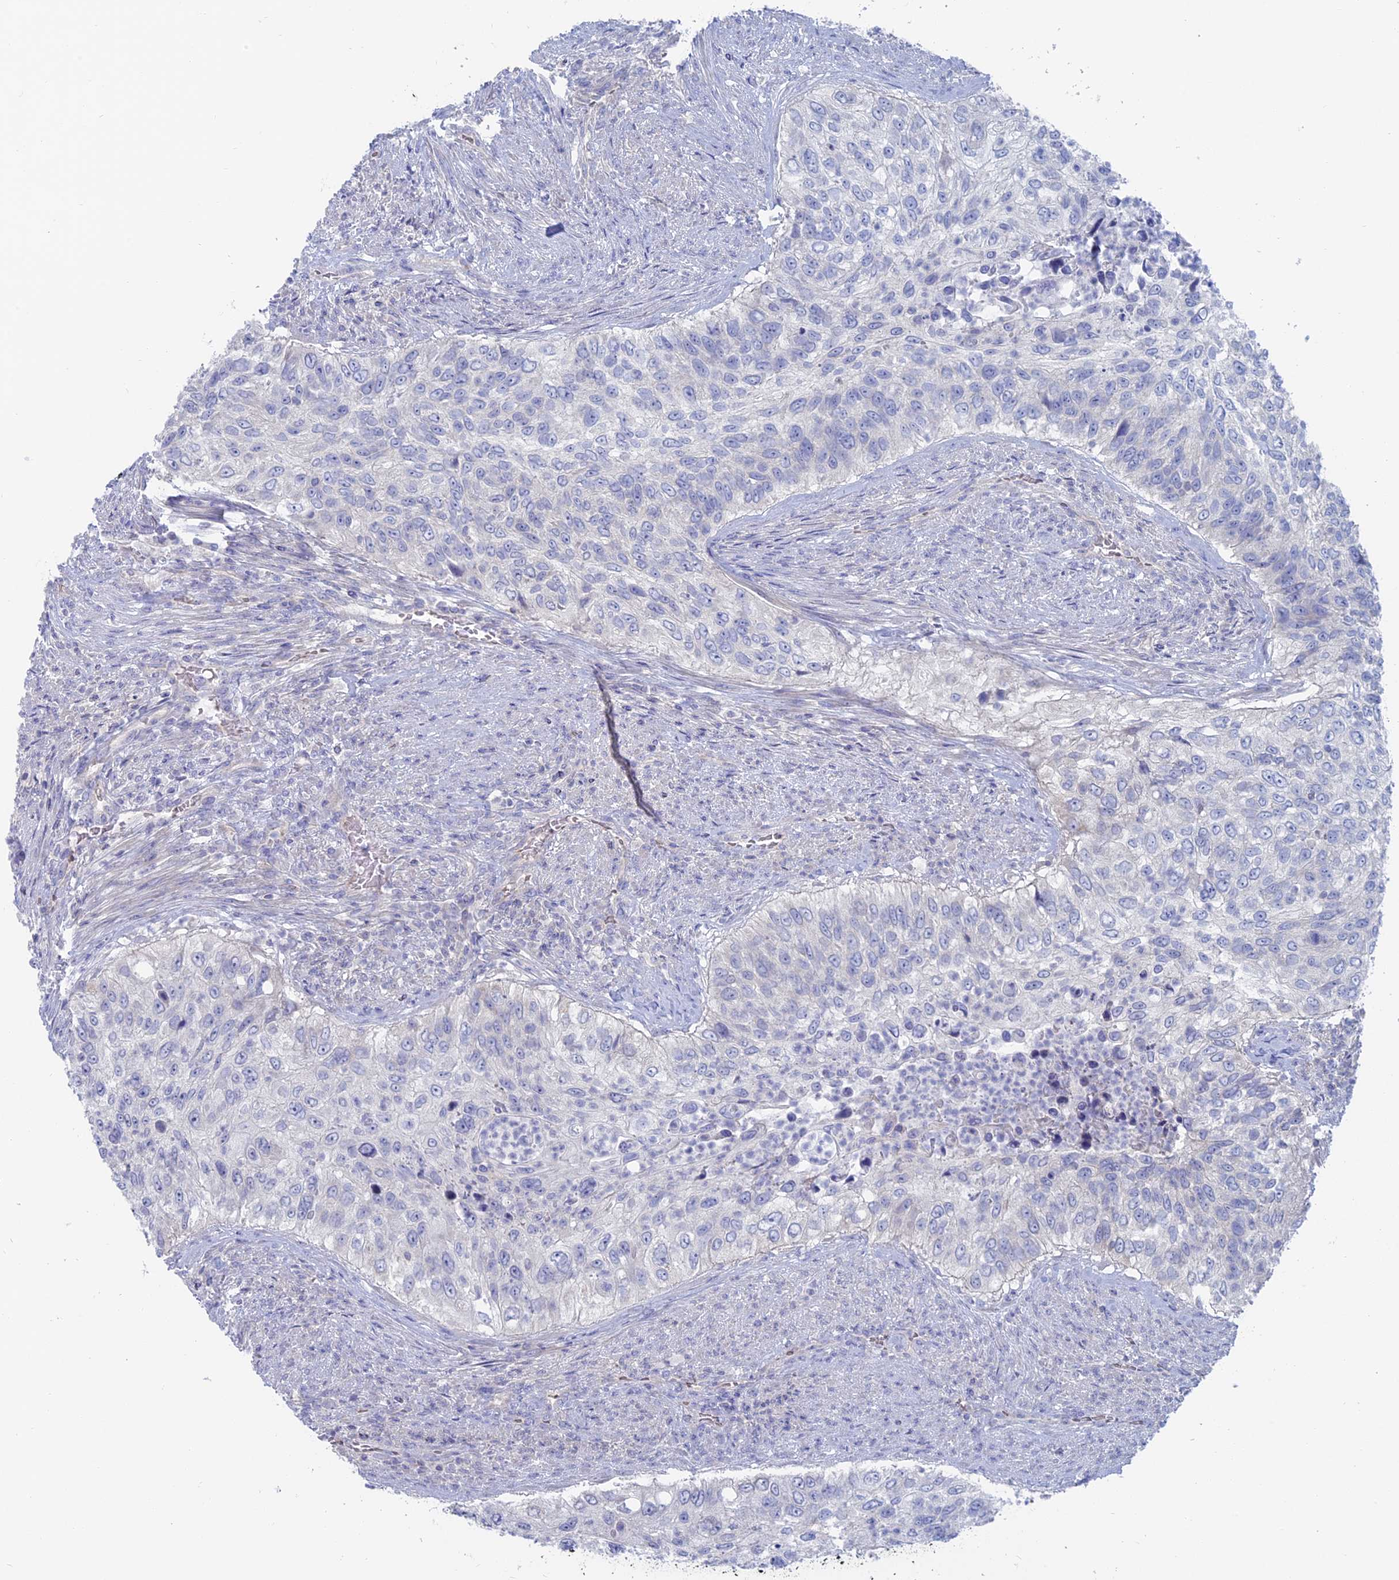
{"staining": {"intensity": "negative", "quantity": "none", "location": "none"}, "tissue": "urothelial cancer", "cell_type": "Tumor cells", "image_type": "cancer", "snomed": [{"axis": "morphology", "description": "Urothelial carcinoma, High grade"}, {"axis": "topography", "description": "Urinary bladder"}], "caption": "Micrograph shows no protein expression in tumor cells of high-grade urothelial carcinoma tissue.", "gene": "TBC1D30", "patient": {"sex": "female", "age": 60}}